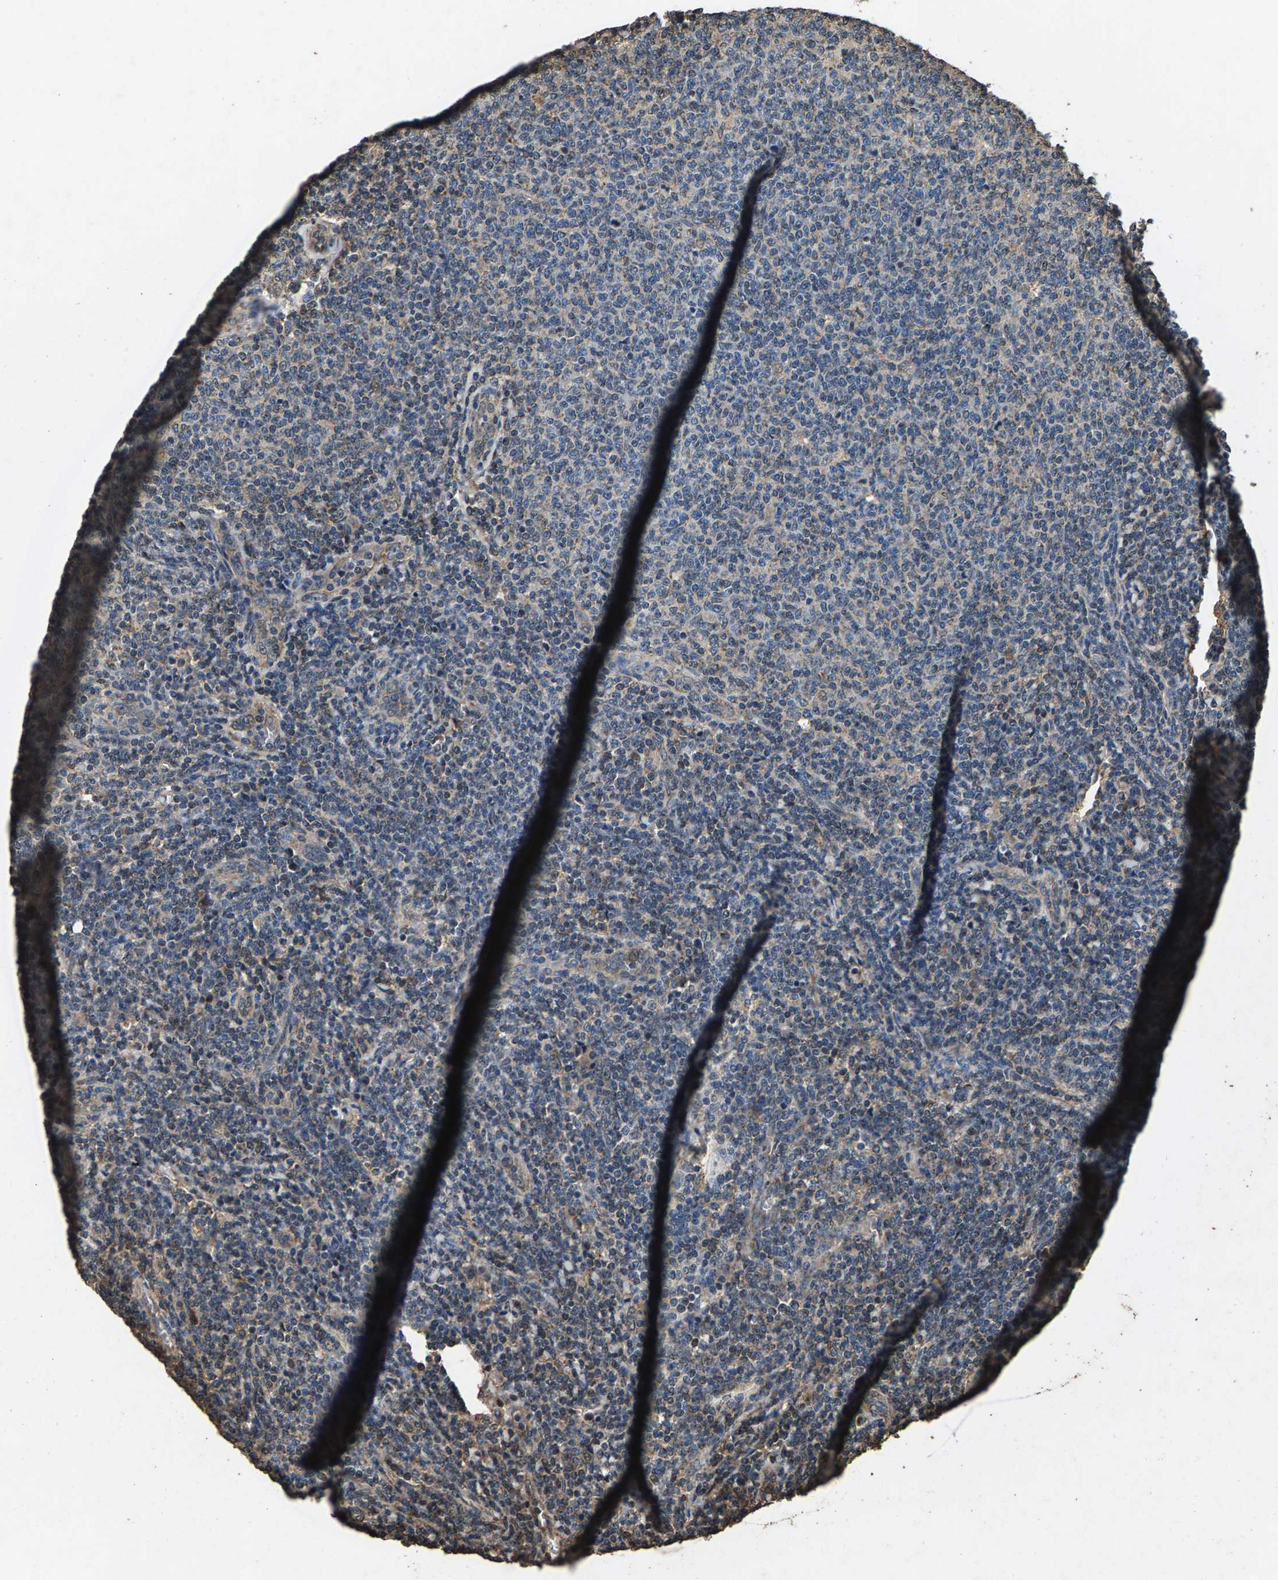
{"staining": {"intensity": "weak", "quantity": "<25%", "location": "cytoplasmic/membranous"}, "tissue": "lymphoma", "cell_type": "Tumor cells", "image_type": "cancer", "snomed": [{"axis": "morphology", "description": "Malignant lymphoma, non-Hodgkin's type, Low grade"}, {"axis": "topography", "description": "Lymph node"}], "caption": "This is an IHC micrograph of human lymphoma. There is no positivity in tumor cells.", "gene": "MRPL27", "patient": {"sex": "male", "age": 66}}